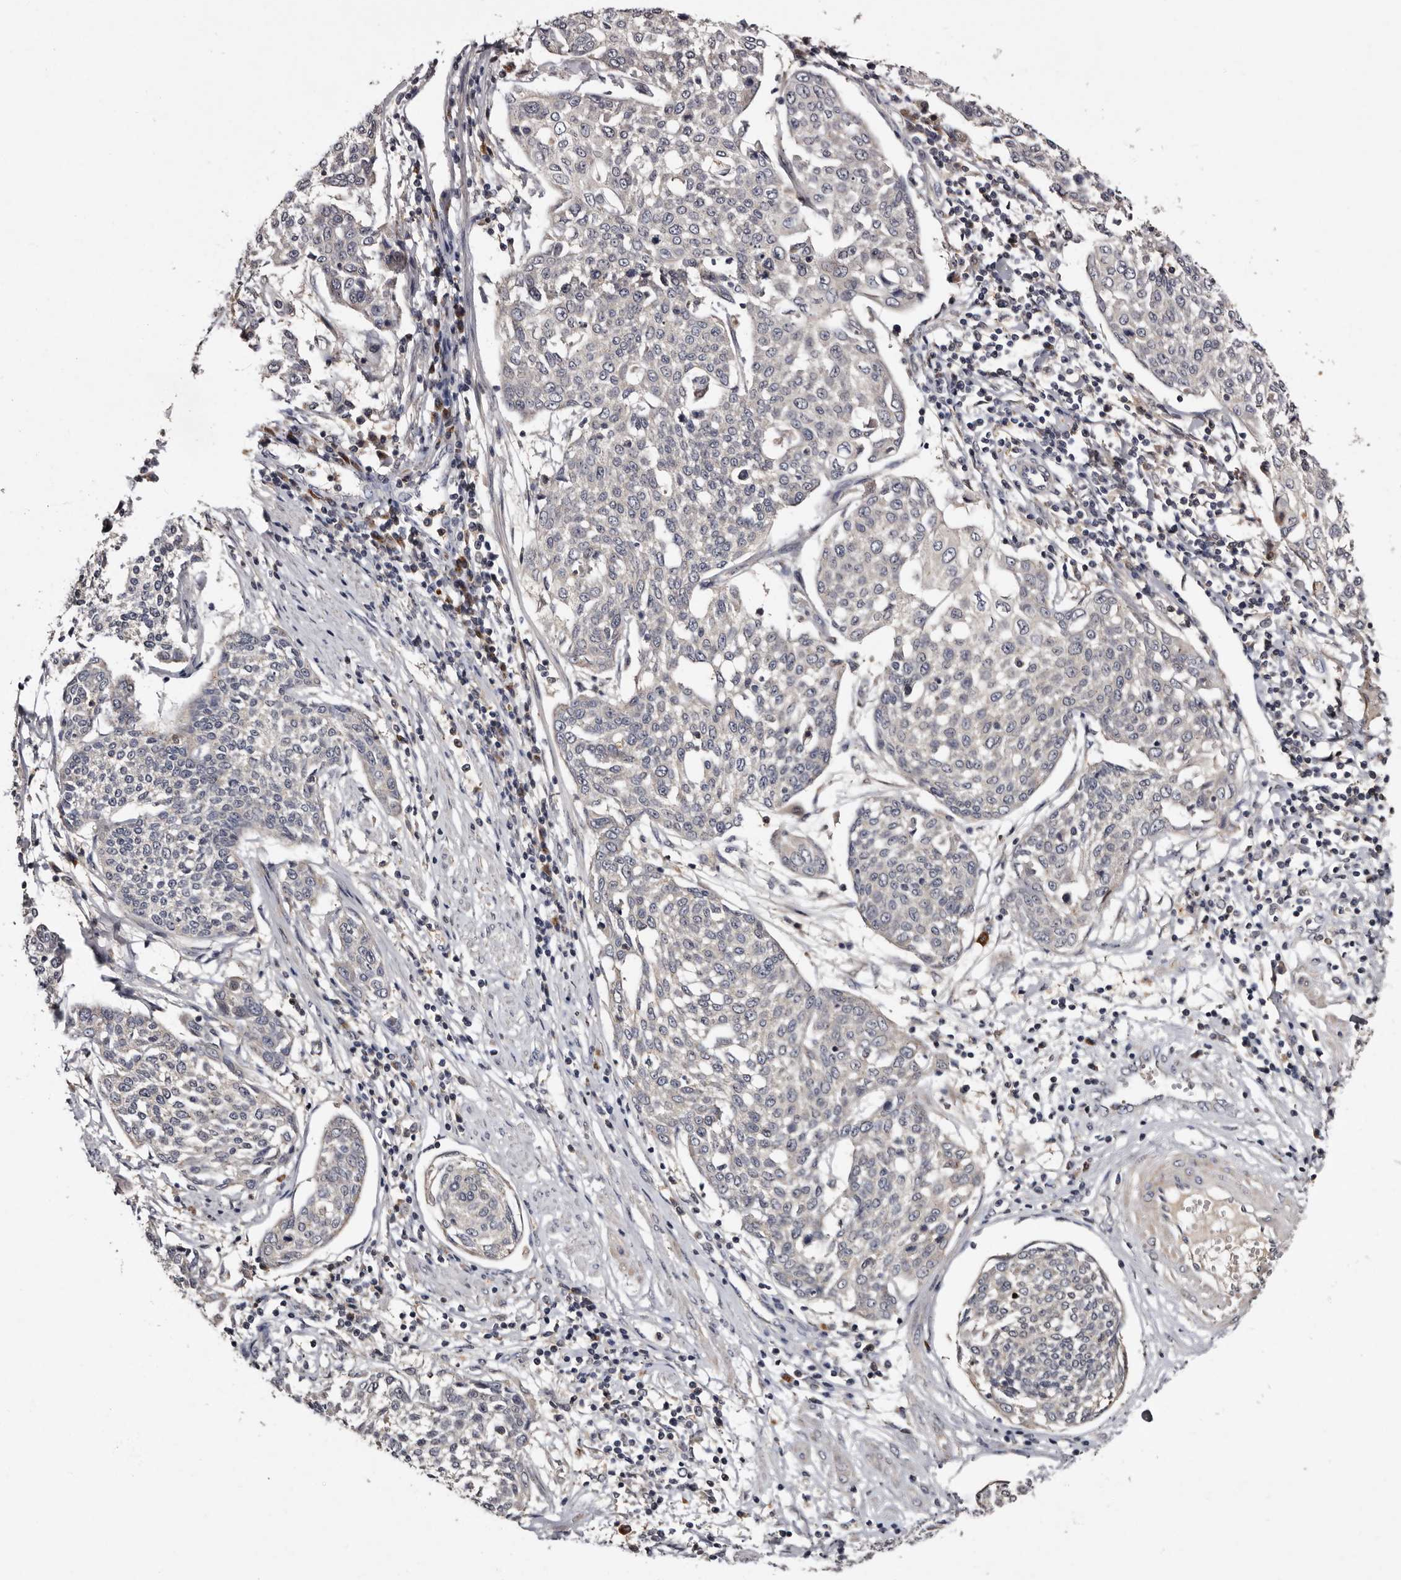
{"staining": {"intensity": "negative", "quantity": "none", "location": "none"}, "tissue": "cervical cancer", "cell_type": "Tumor cells", "image_type": "cancer", "snomed": [{"axis": "morphology", "description": "Squamous cell carcinoma, NOS"}, {"axis": "topography", "description": "Cervix"}], "caption": "Immunohistochemical staining of cervical cancer exhibits no significant positivity in tumor cells.", "gene": "DNPH1", "patient": {"sex": "female", "age": 34}}